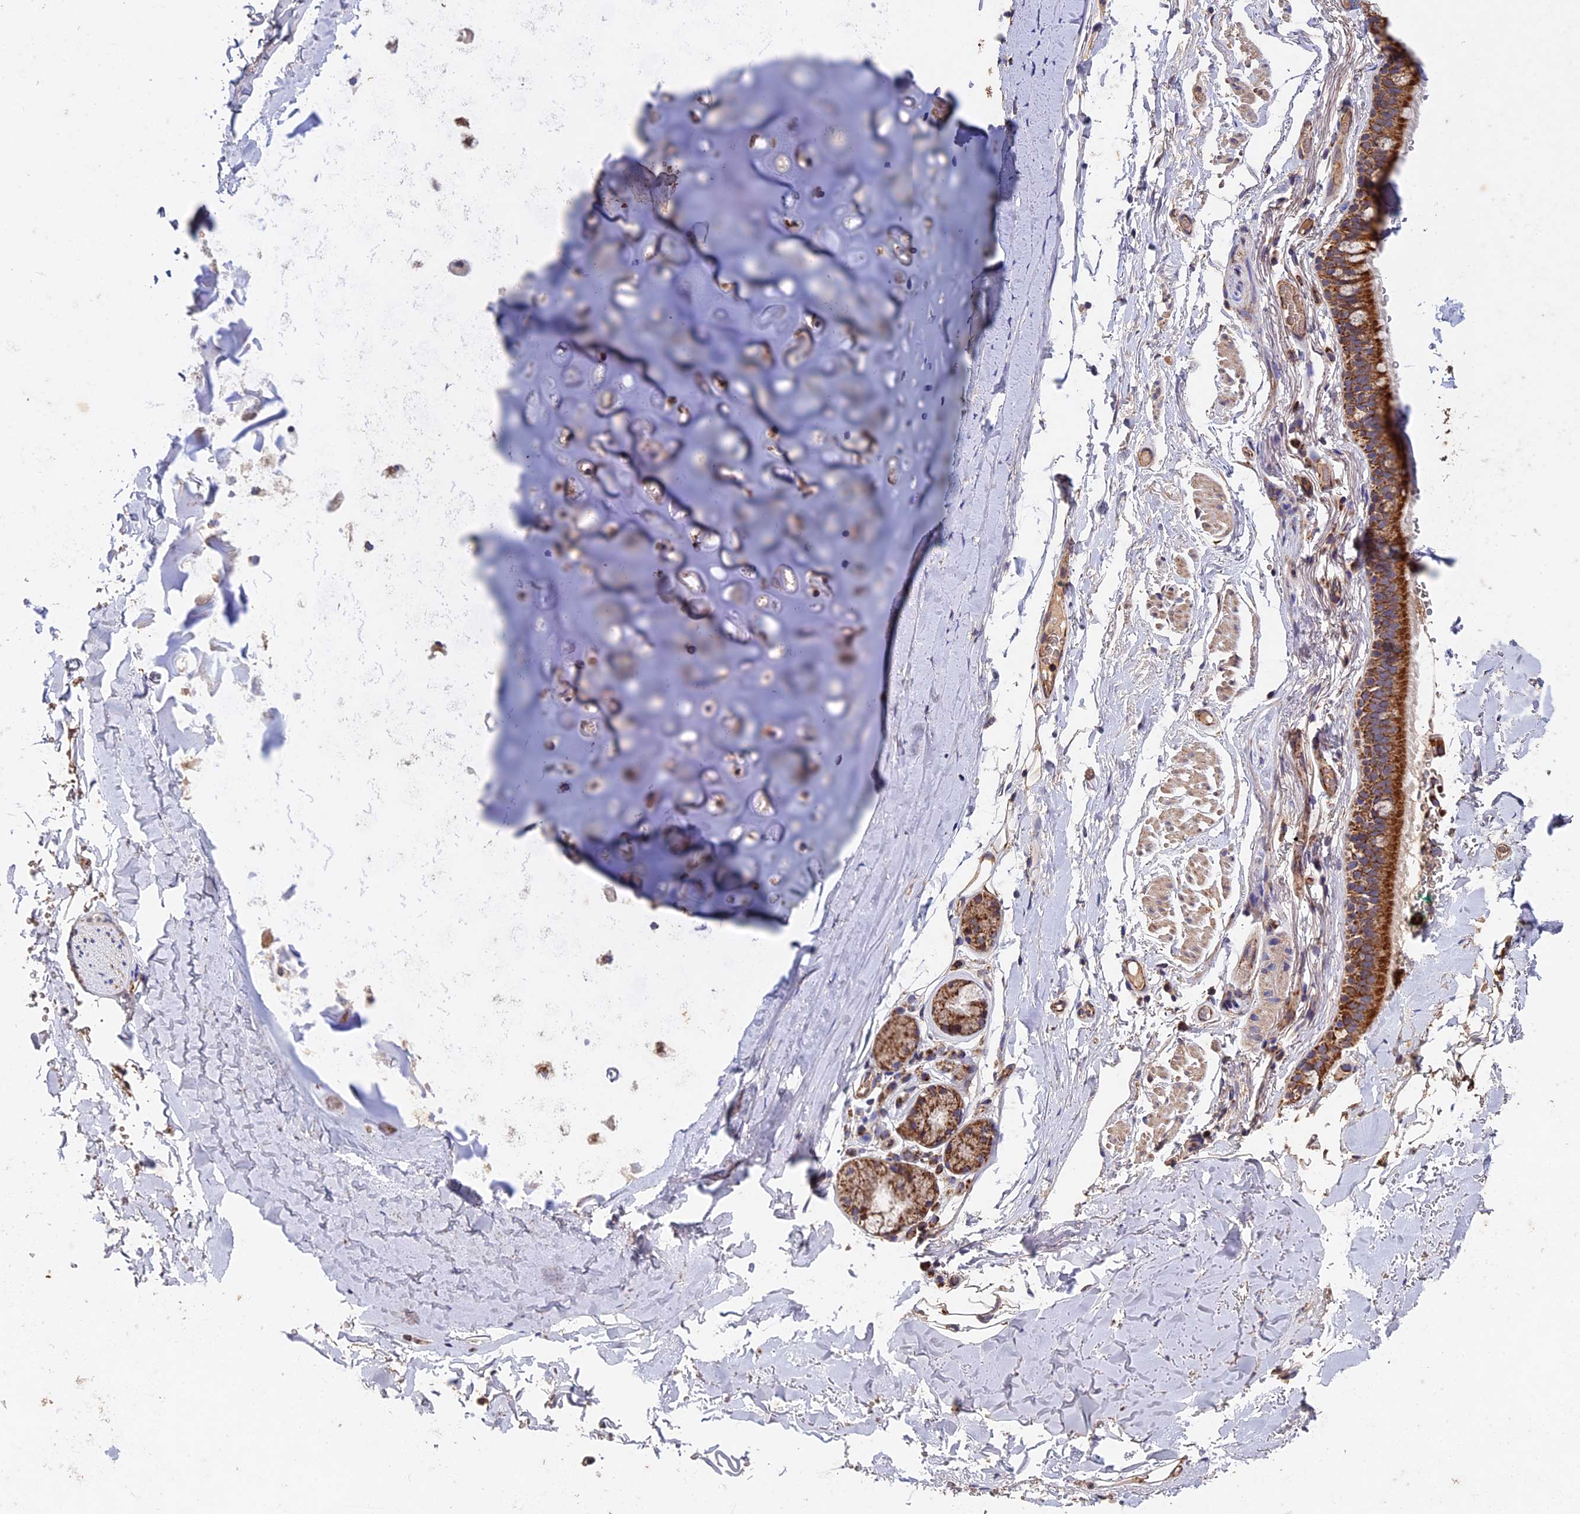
{"staining": {"intensity": "weak", "quantity": "25%-75%", "location": "cytoplasmic/membranous"}, "tissue": "adipose tissue", "cell_type": "Adipocytes", "image_type": "normal", "snomed": [{"axis": "morphology", "description": "Normal tissue, NOS"}, {"axis": "topography", "description": "Lymph node"}, {"axis": "topography", "description": "Bronchus"}], "caption": "Protein positivity by immunohistochemistry (IHC) reveals weak cytoplasmic/membranous staining in approximately 25%-75% of adipocytes in unremarkable adipose tissue. Using DAB (3,3'-diaminobenzidine) (brown) and hematoxylin (blue) stains, captured at high magnification using brightfield microscopy.", "gene": "RNF17", "patient": {"sex": "male", "age": 63}}